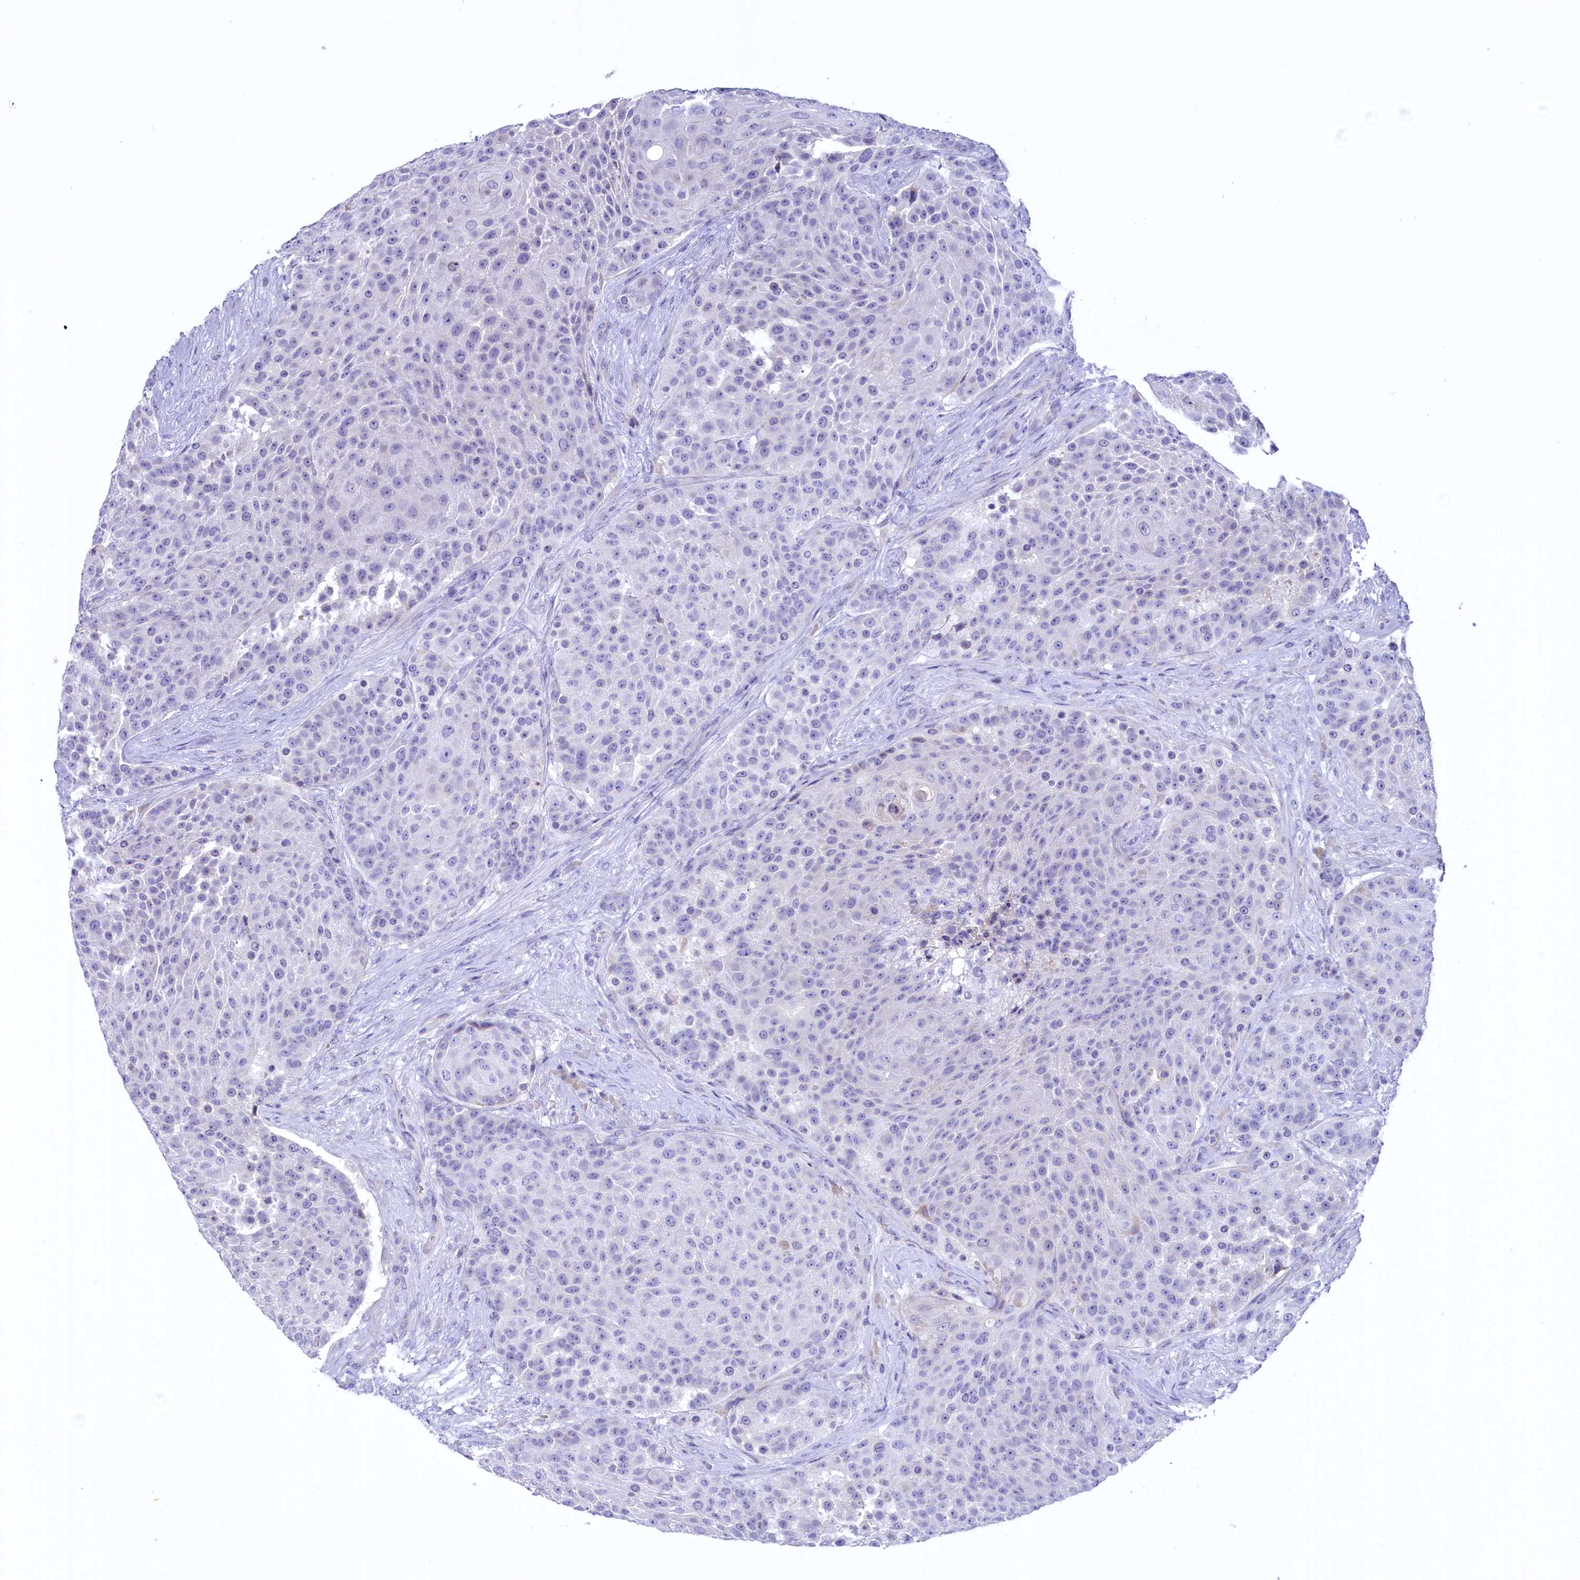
{"staining": {"intensity": "negative", "quantity": "none", "location": "none"}, "tissue": "urothelial cancer", "cell_type": "Tumor cells", "image_type": "cancer", "snomed": [{"axis": "morphology", "description": "Urothelial carcinoma, High grade"}, {"axis": "topography", "description": "Urinary bladder"}], "caption": "This is an immunohistochemistry micrograph of urothelial cancer. There is no expression in tumor cells.", "gene": "ZSWIM4", "patient": {"sex": "female", "age": 63}}